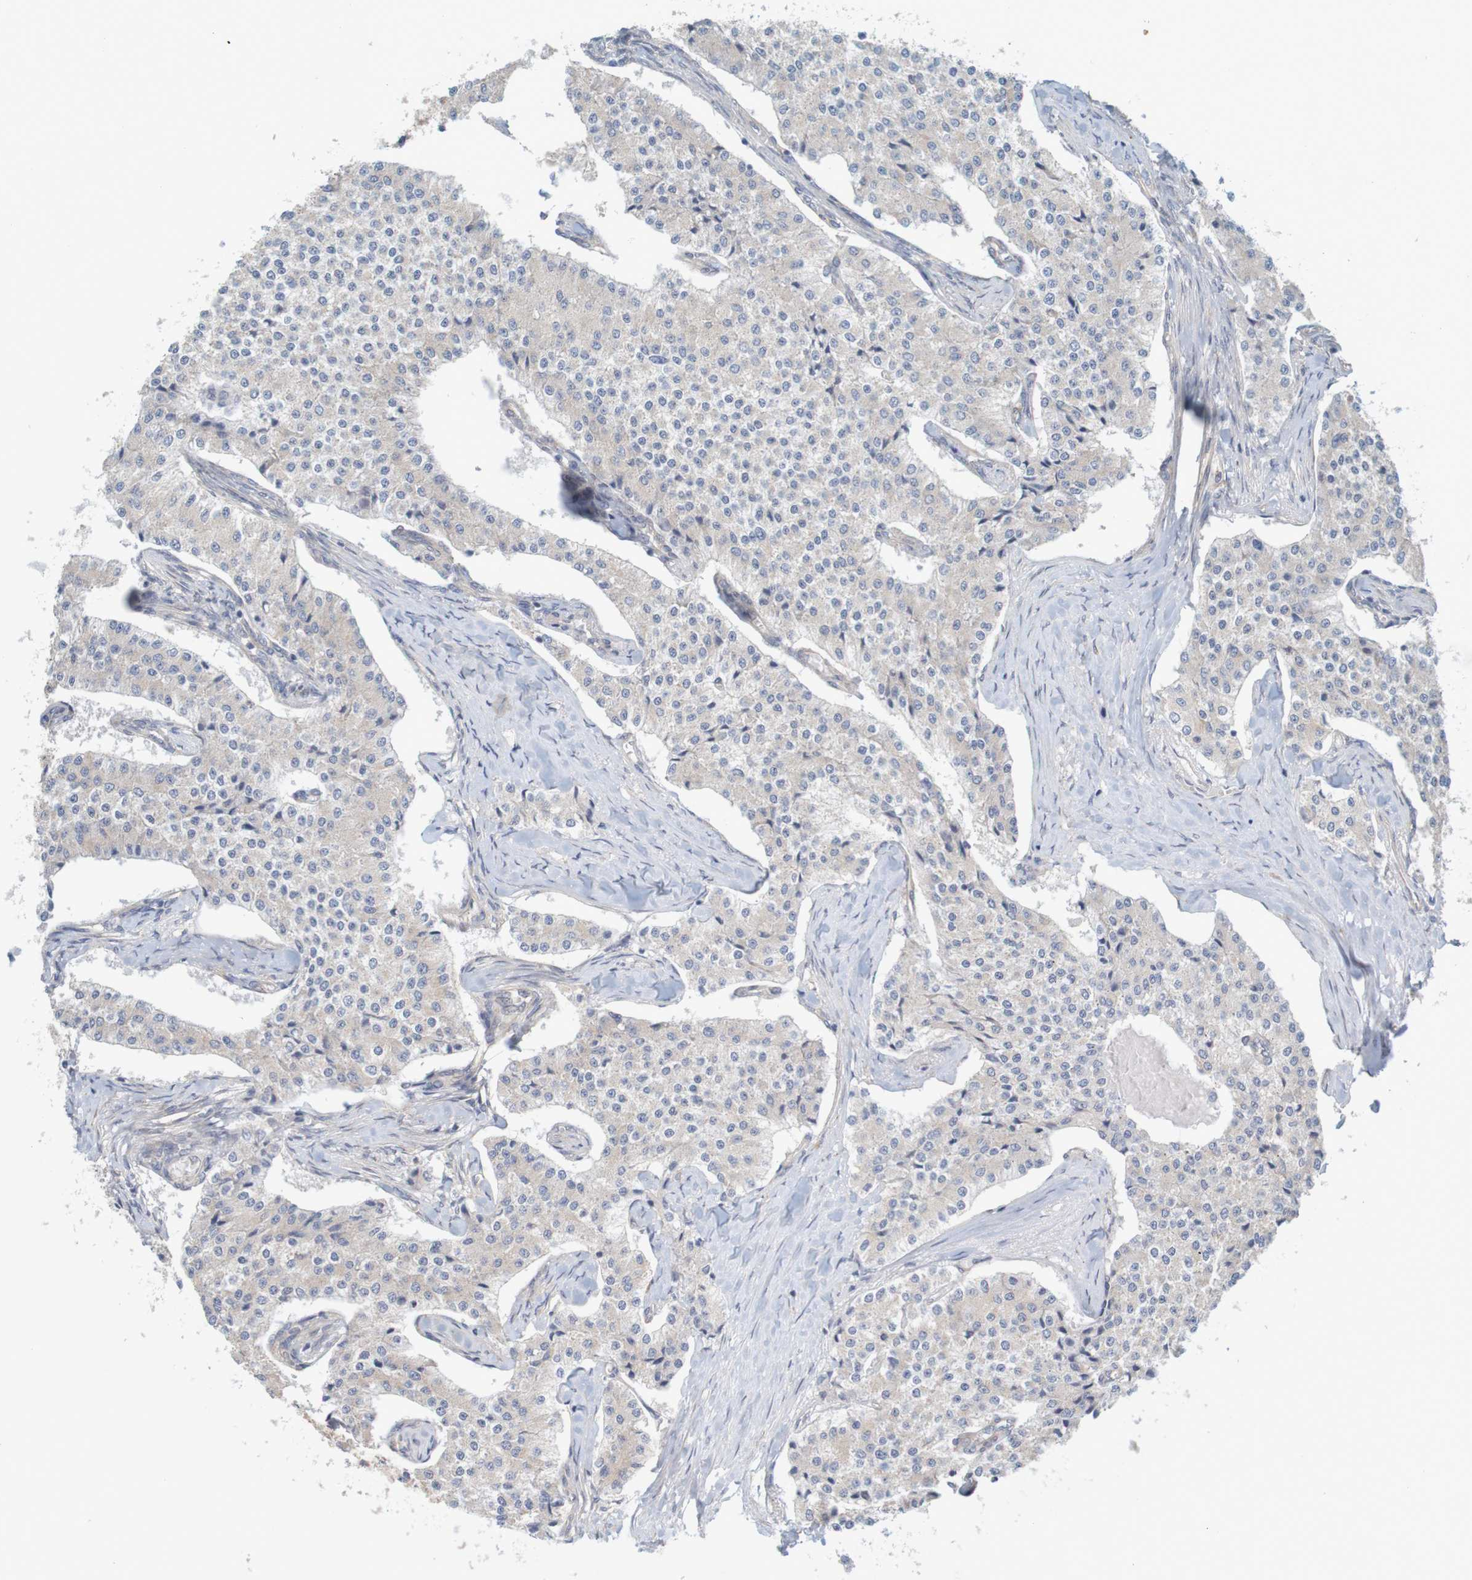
{"staining": {"intensity": "weak", "quantity": "<25%", "location": "cytoplasmic/membranous"}, "tissue": "carcinoid", "cell_type": "Tumor cells", "image_type": "cancer", "snomed": [{"axis": "morphology", "description": "Carcinoid, malignant, NOS"}, {"axis": "topography", "description": "Colon"}], "caption": "DAB (3,3'-diaminobenzidine) immunohistochemical staining of carcinoid (malignant) reveals no significant positivity in tumor cells.", "gene": "KRT23", "patient": {"sex": "female", "age": 52}}